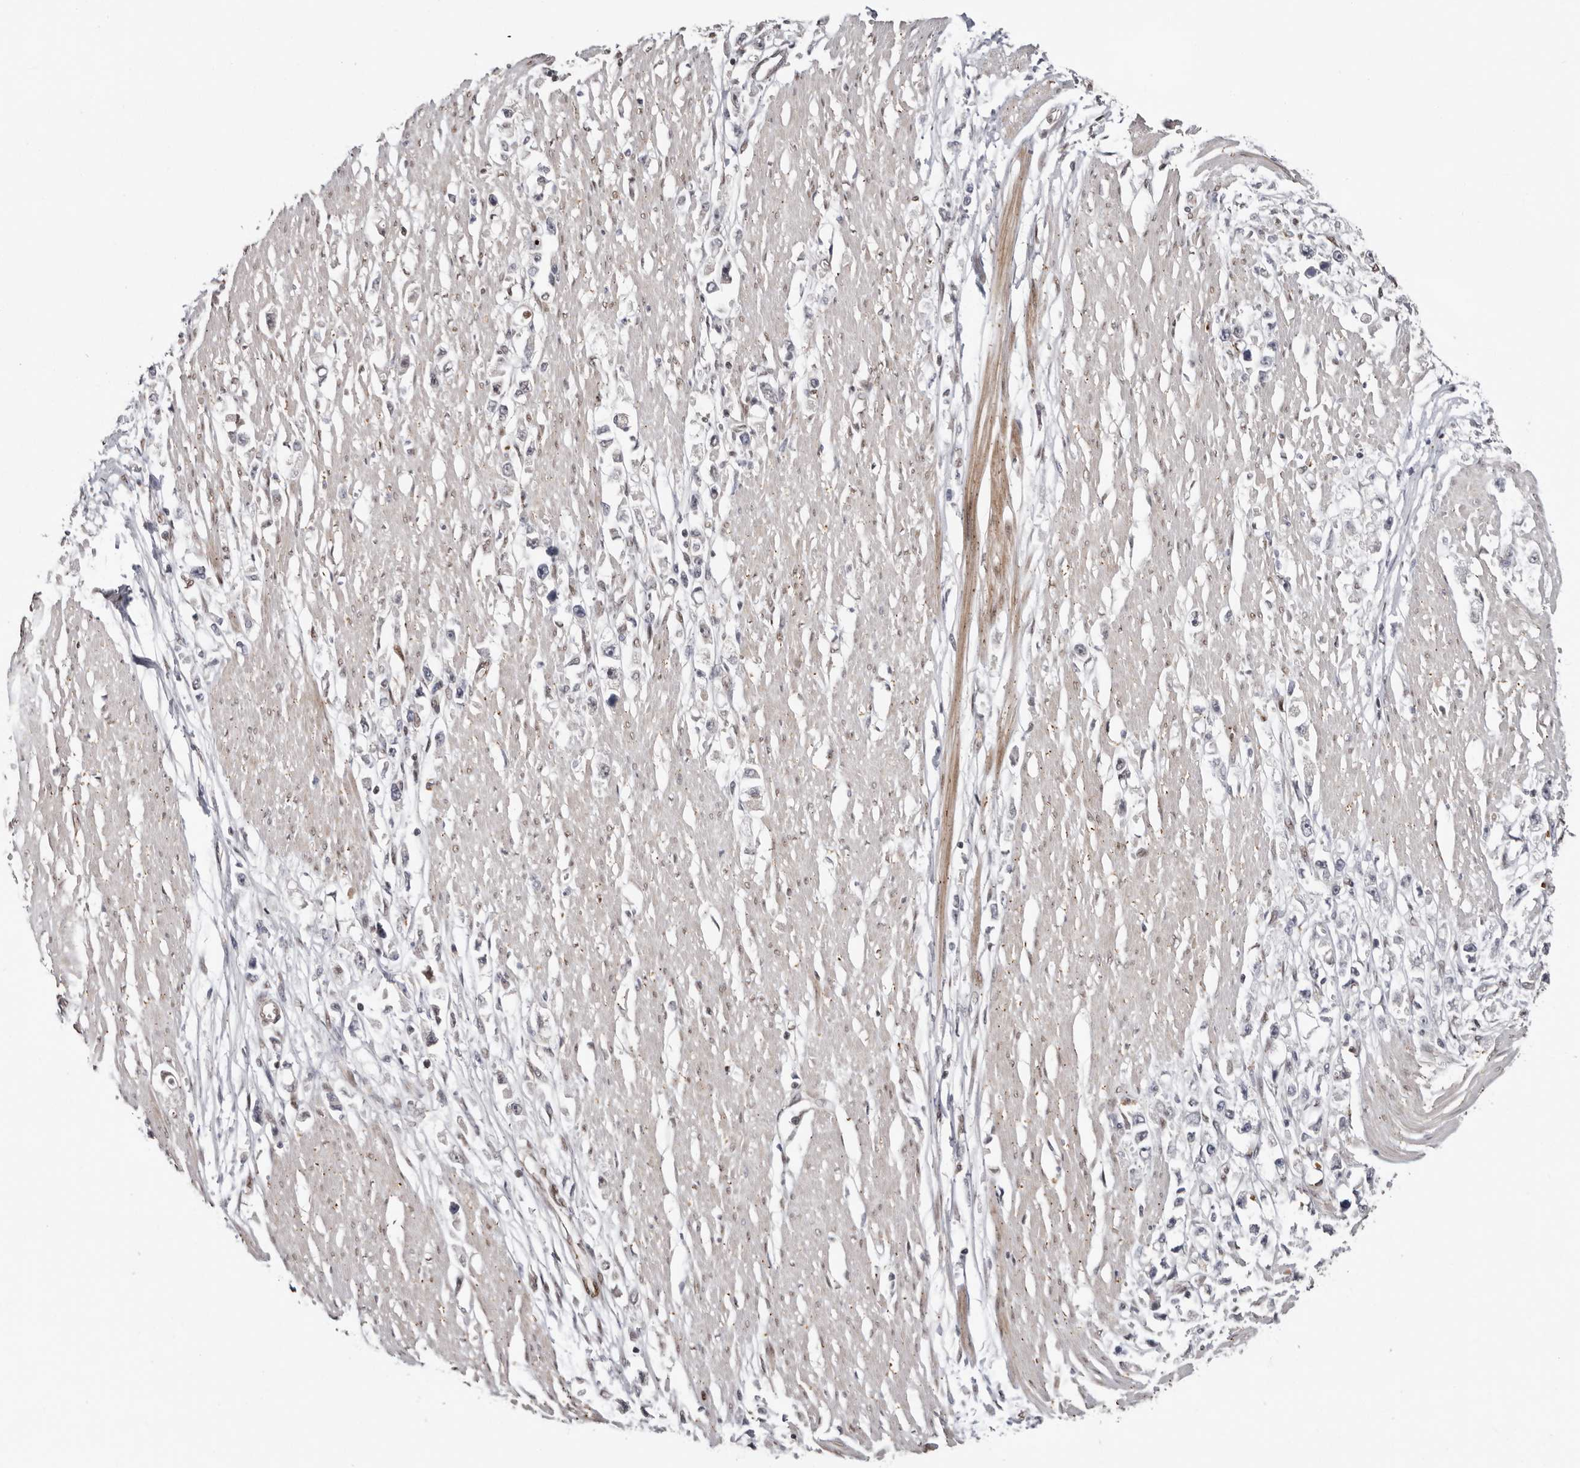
{"staining": {"intensity": "negative", "quantity": "none", "location": "none"}, "tissue": "stomach cancer", "cell_type": "Tumor cells", "image_type": "cancer", "snomed": [{"axis": "morphology", "description": "Adenocarcinoma, NOS"}, {"axis": "topography", "description": "Stomach"}], "caption": "Immunohistochemistry (IHC) of stomach cancer demonstrates no staining in tumor cells.", "gene": "SMAD7", "patient": {"sex": "female", "age": 59}}